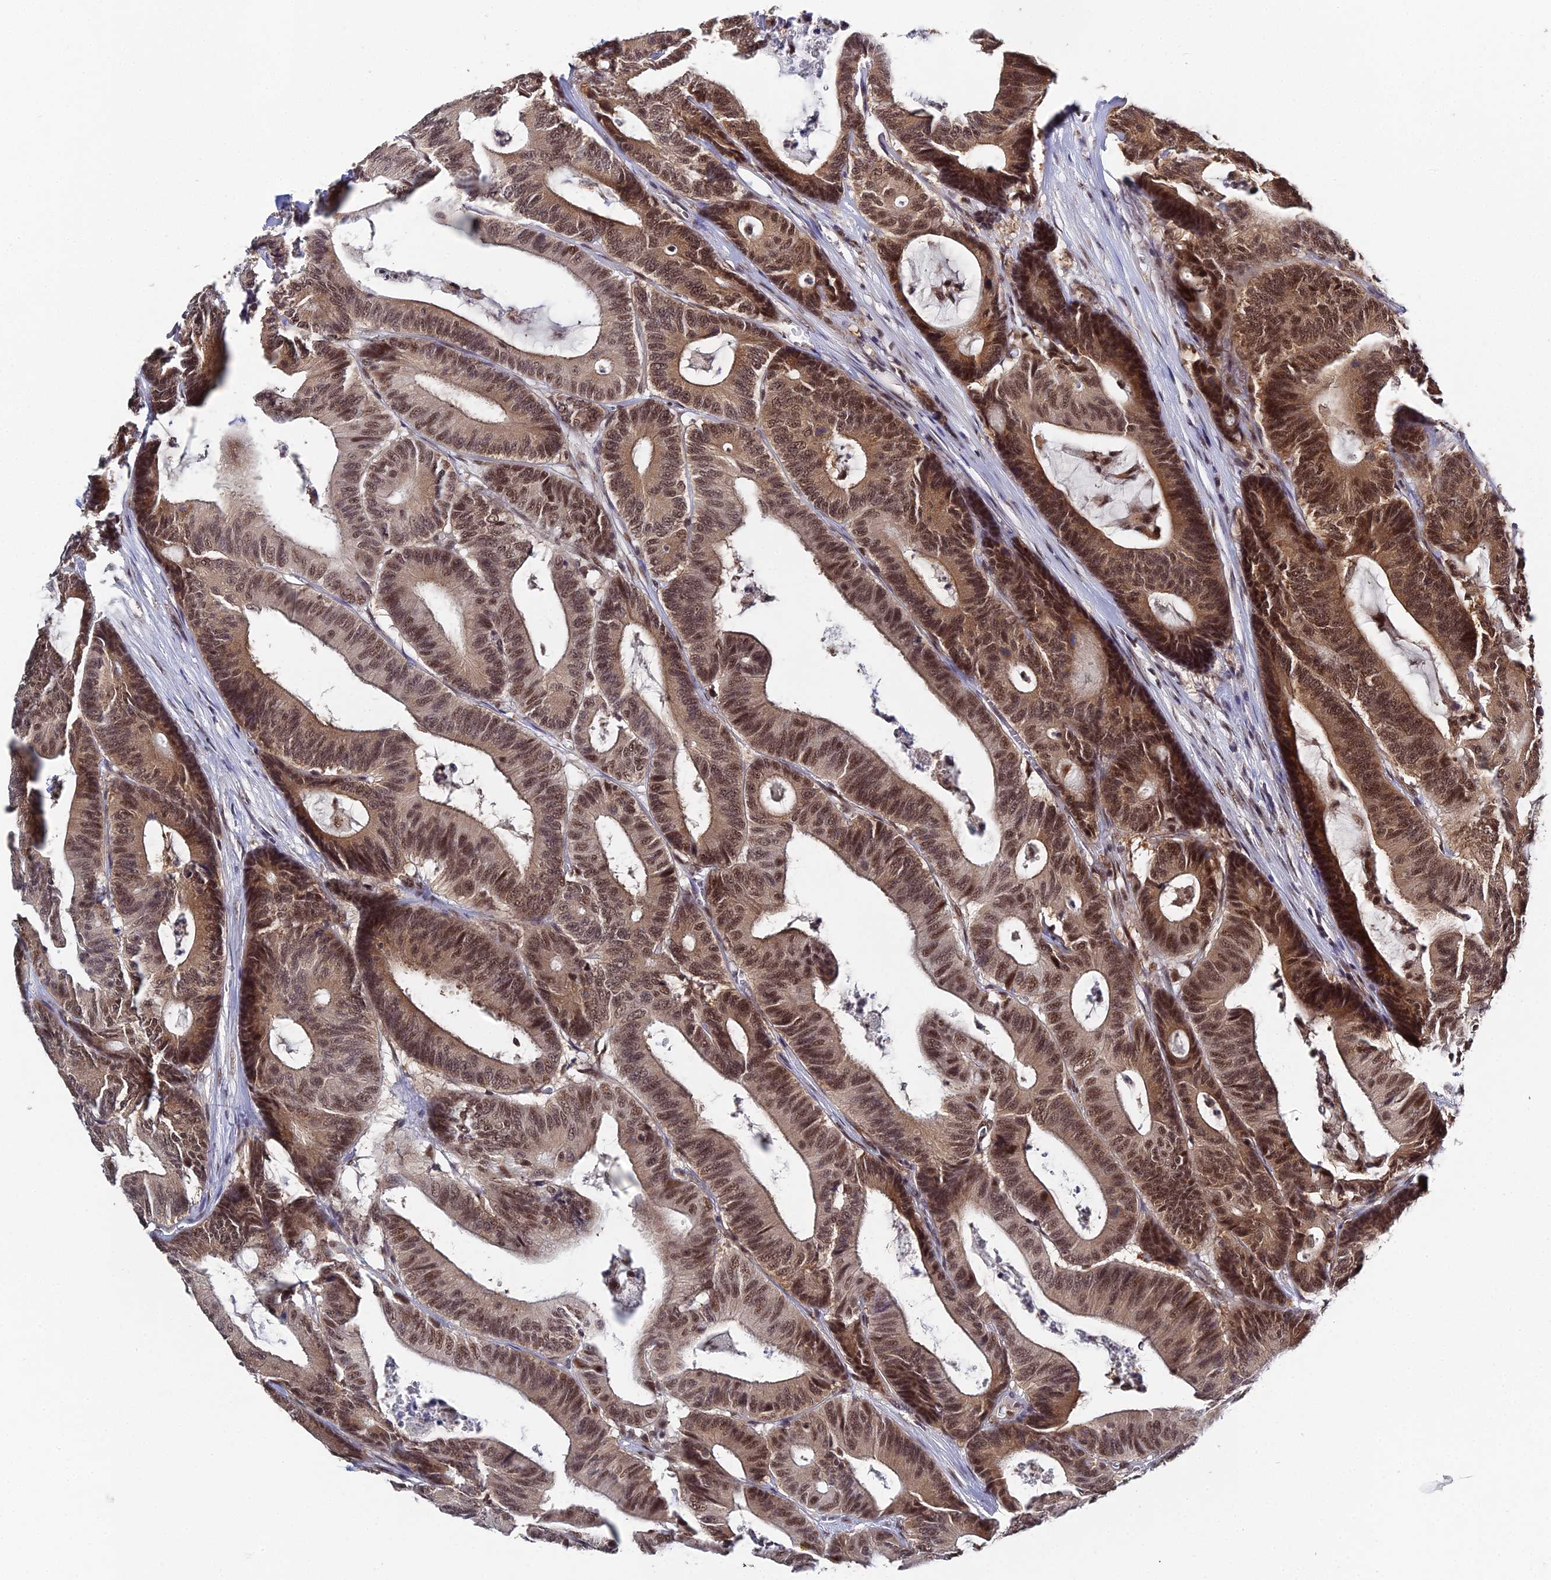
{"staining": {"intensity": "moderate", "quantity": ">75%", "location": "cytoplasmic/membranous,nuclear"}, "tissue": "colorectal cancer", "cell_type": "Tumor cells", "image_type": "cancer", "snomed": [{"axis": "morphology", "description": "Adenocarcinoma, NOS"}, {"axis": "topography", "description": "Colon"}], "caption": "Brown immunohistochemical staining in colorectal cancer shows moderate cytoplasmic/membranous and nuclear positivity in about >75% of tumor cells.", "gene": "MAGOHB", "patient": {"sex": "female", "age": 84}}